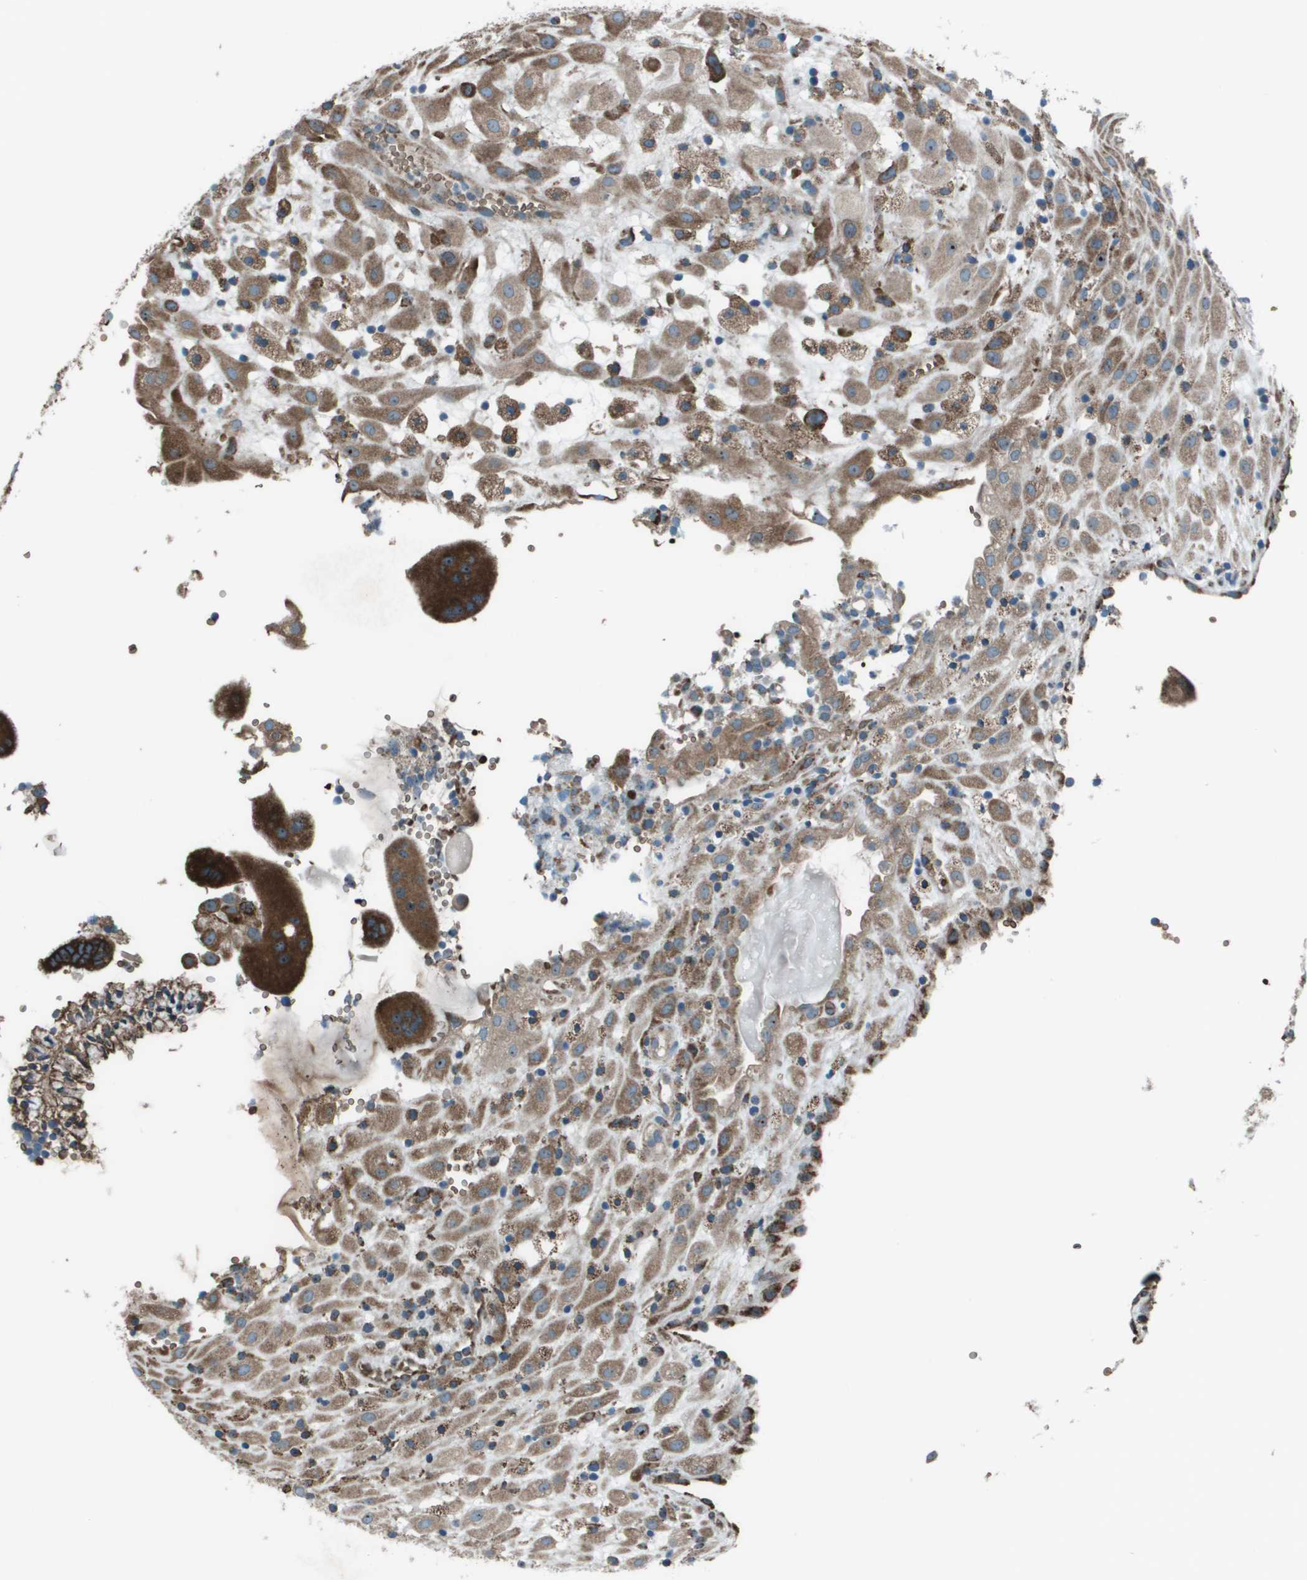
{"staining": {"intensity": "moderate", "quantity": ">75%", "location": "cytoplasmic/membranous"}, "tissue": "placenta", "cell_type": "Decidual cells", "image_type": "normal", "snomed": [{"axis": "morphology", "description": "Normal tissue, NOS"}, {"axis": "topography", "description": "Placenta"}], "caption": "Unremarkable placenta displays moderate cytoplasmic/membranous positivity in approximately >75% of decidual cells, visualized by immunohistochemistry. (Brightfield microscopy of DAB IHC at high magnification).", "gene": "UTS2", "patient": {"sex": "female", "age": 18}}